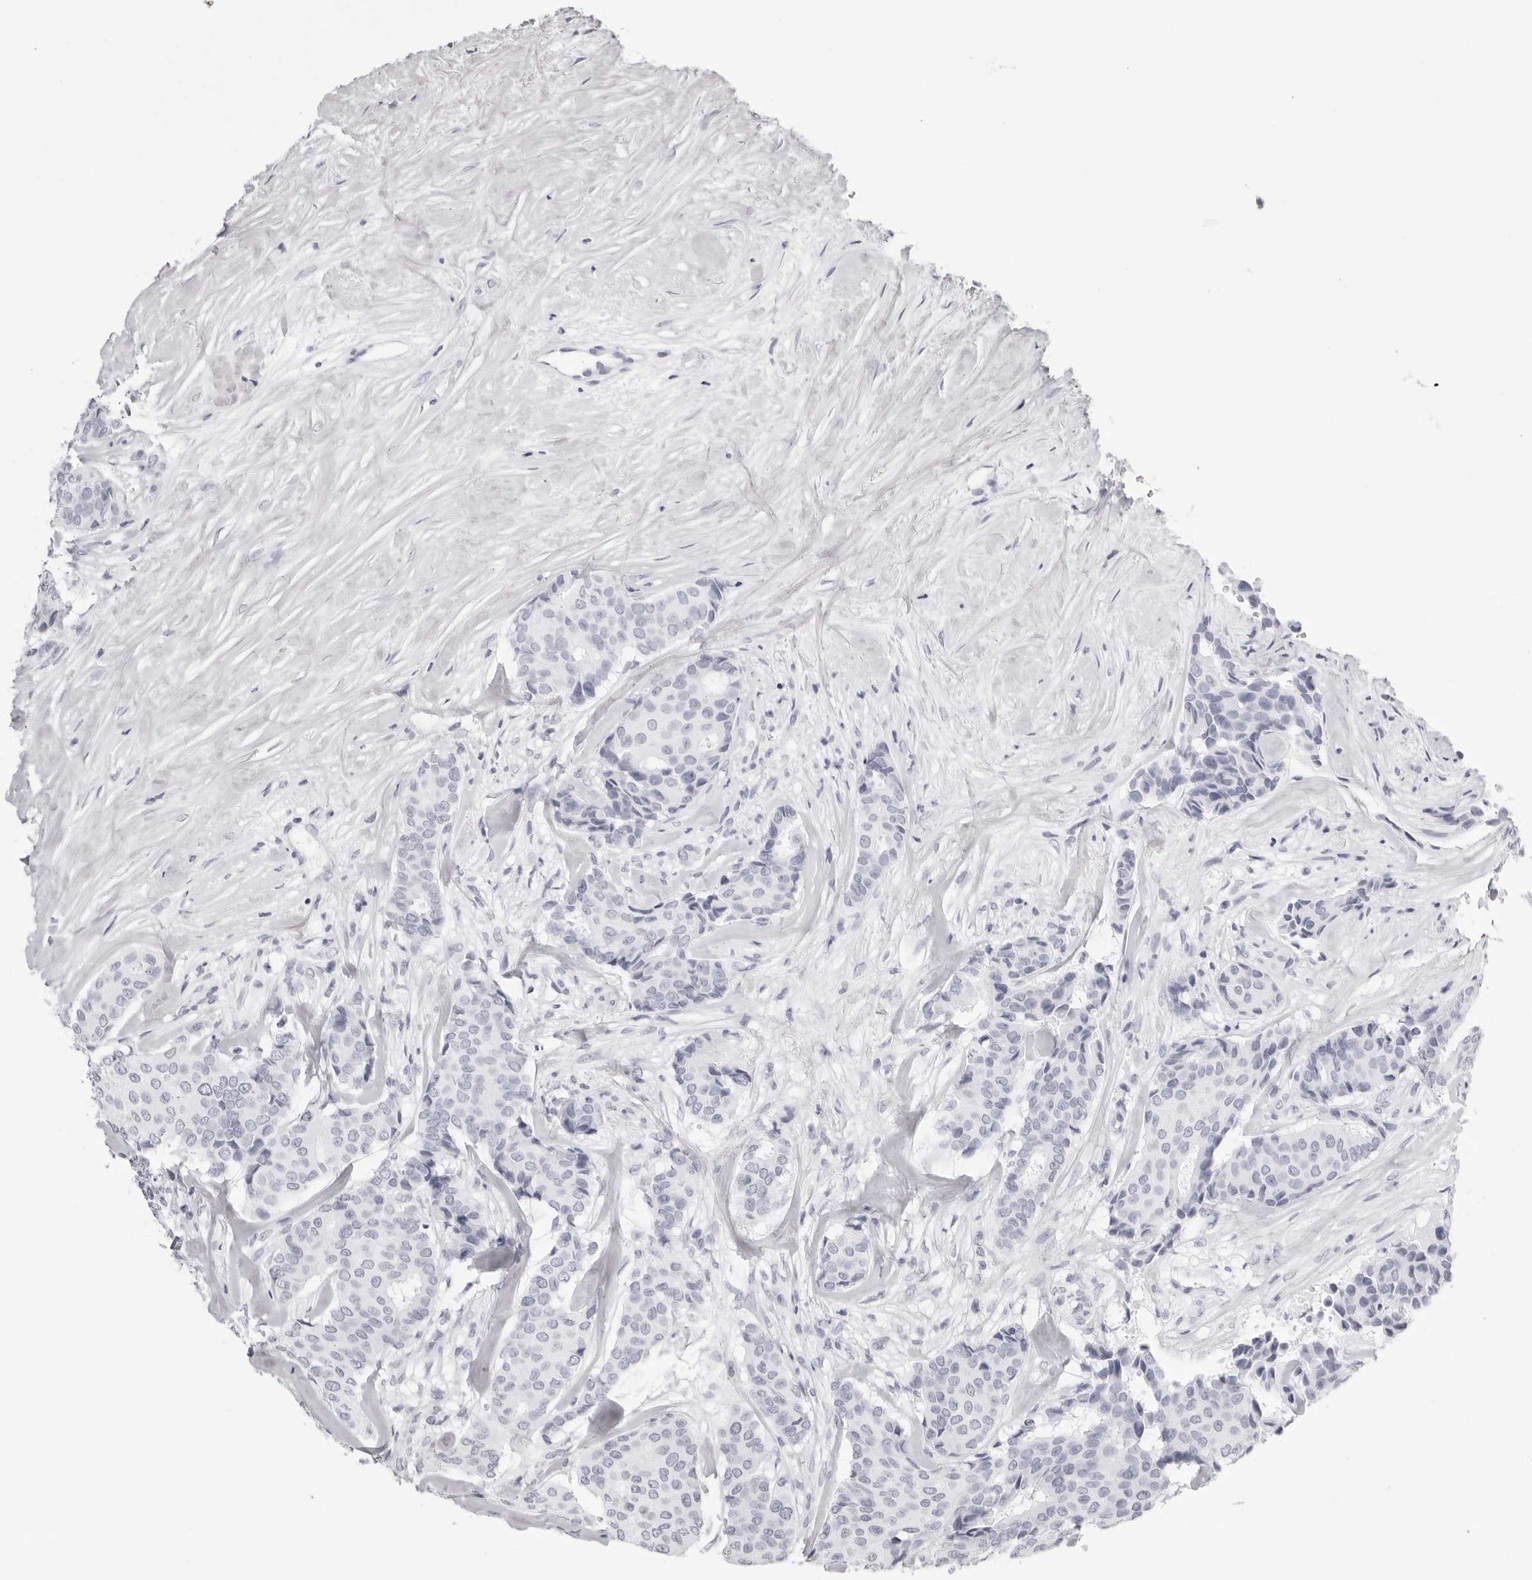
{"staining": {"intensity": "negative", "quantity": "none", "location": "none"}, "tissue": "breast cancer", "cell_type": "Tumor cells", "image_type": "cancer", "snomed": [{"axis": "morphology", "description": "Duct carcinoma"}, {"axis": "topography", "description": "Breast"}], "caption": "A high-resolution histopathology image shows immunohistochemistry staining of breast infiltrating ductal carcinoma, which reveals no significant positivity in tumor cells. The staining is performed using DAB (3,3'-diaminobenzidine) brown chromogen with nuclei counter-stained in using hematoxylin.", "gene": "RHO", "patient": {"sex": "female", "age": 75}}